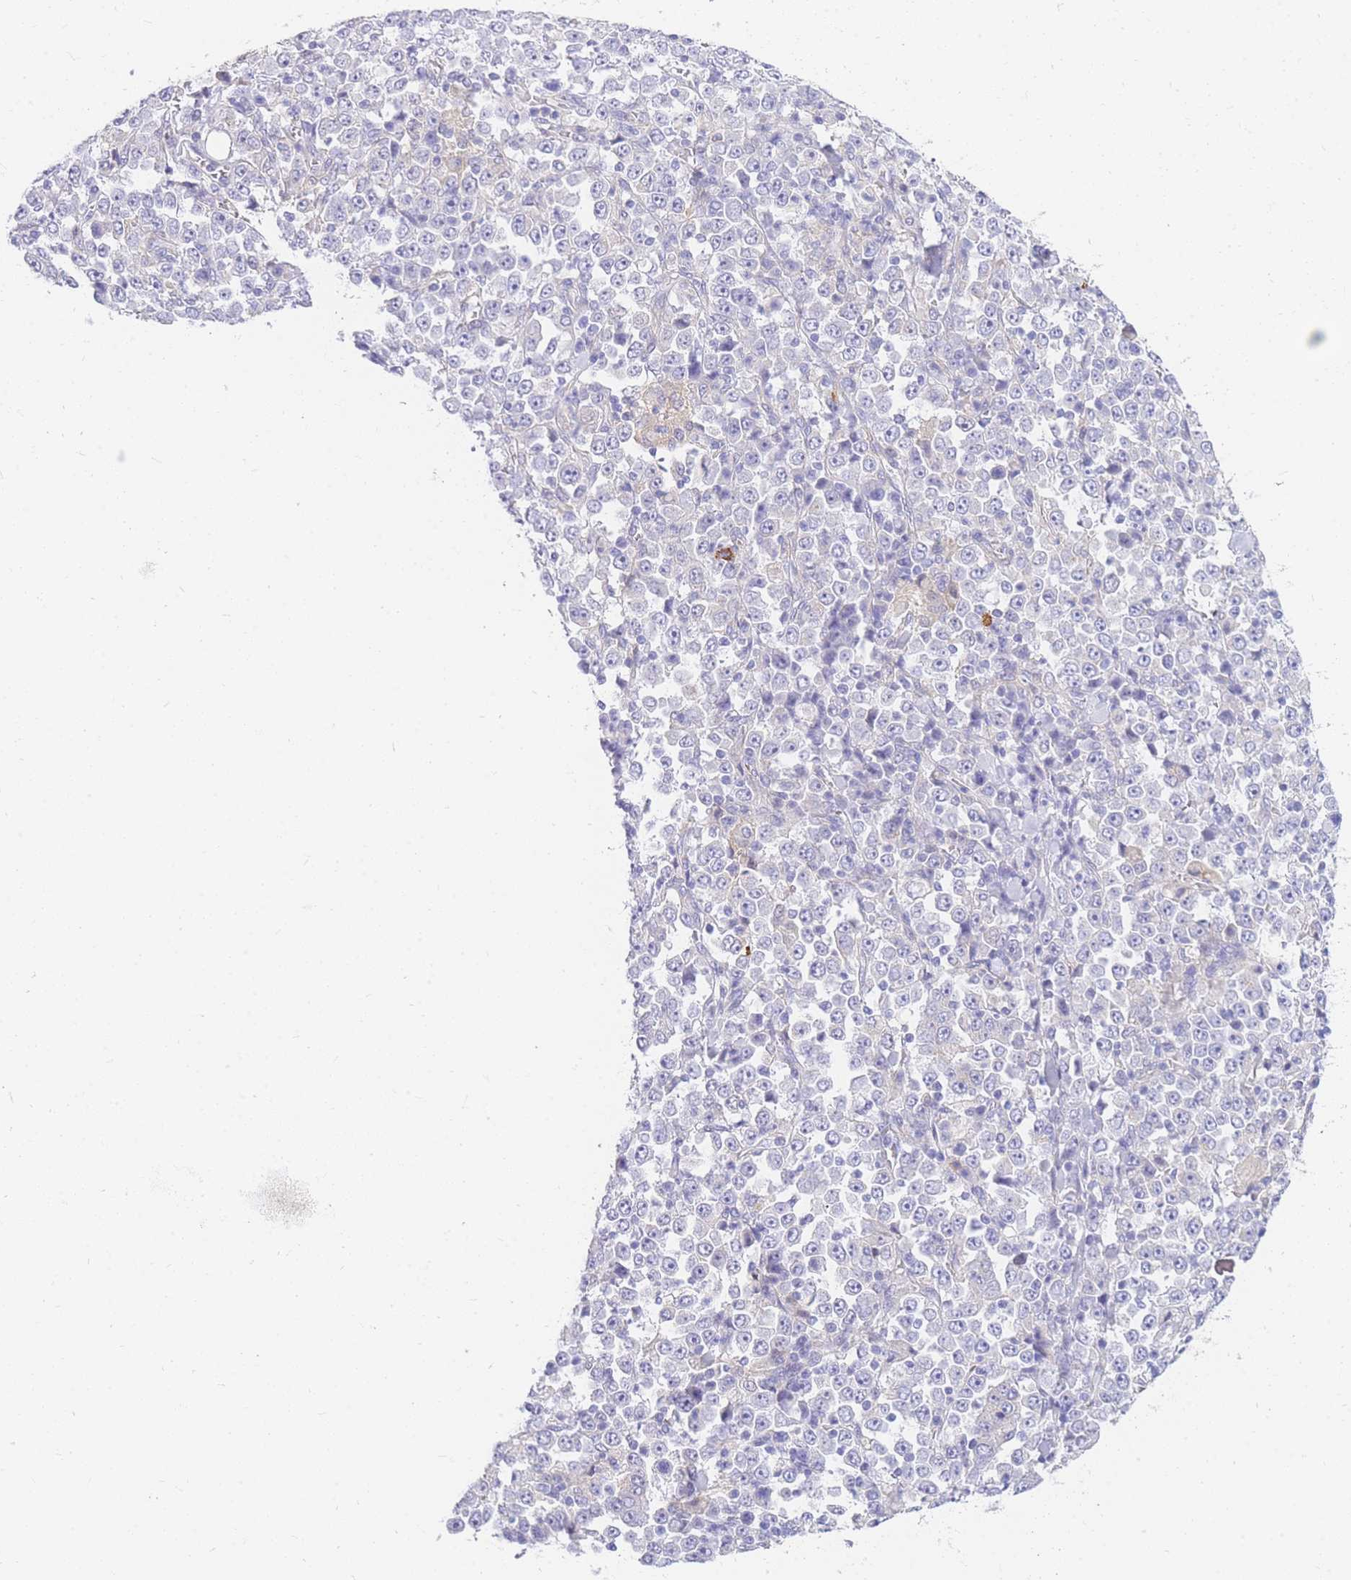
{"staining": {"intensity": "negative", "quantity": "none", "location": "none"}, "tissue": "stomach cancer", "cell_type": "Tumor cells", "image_type": "cancer", "snomed": [{"axis": "morphology", "description": "Normal tissue, NOS"}, {"axis": "morphology", "description": "Adenocarcinoma, NOS"}, {"axis": "topography", "description": "Stomach, upper"}, {"axis": "topography", "description": "Stomach"}], "caption": "A high-resolution image shows IHC staining of stomach adenocarcinoma, which reveals no significant expression in tumor cells. The staining is performed using DAB brown chromogen with nuclei counter-stained in using hematoxylin.", "gene": "SRSF12", "patient": {"sex": "male", "age": 59}}